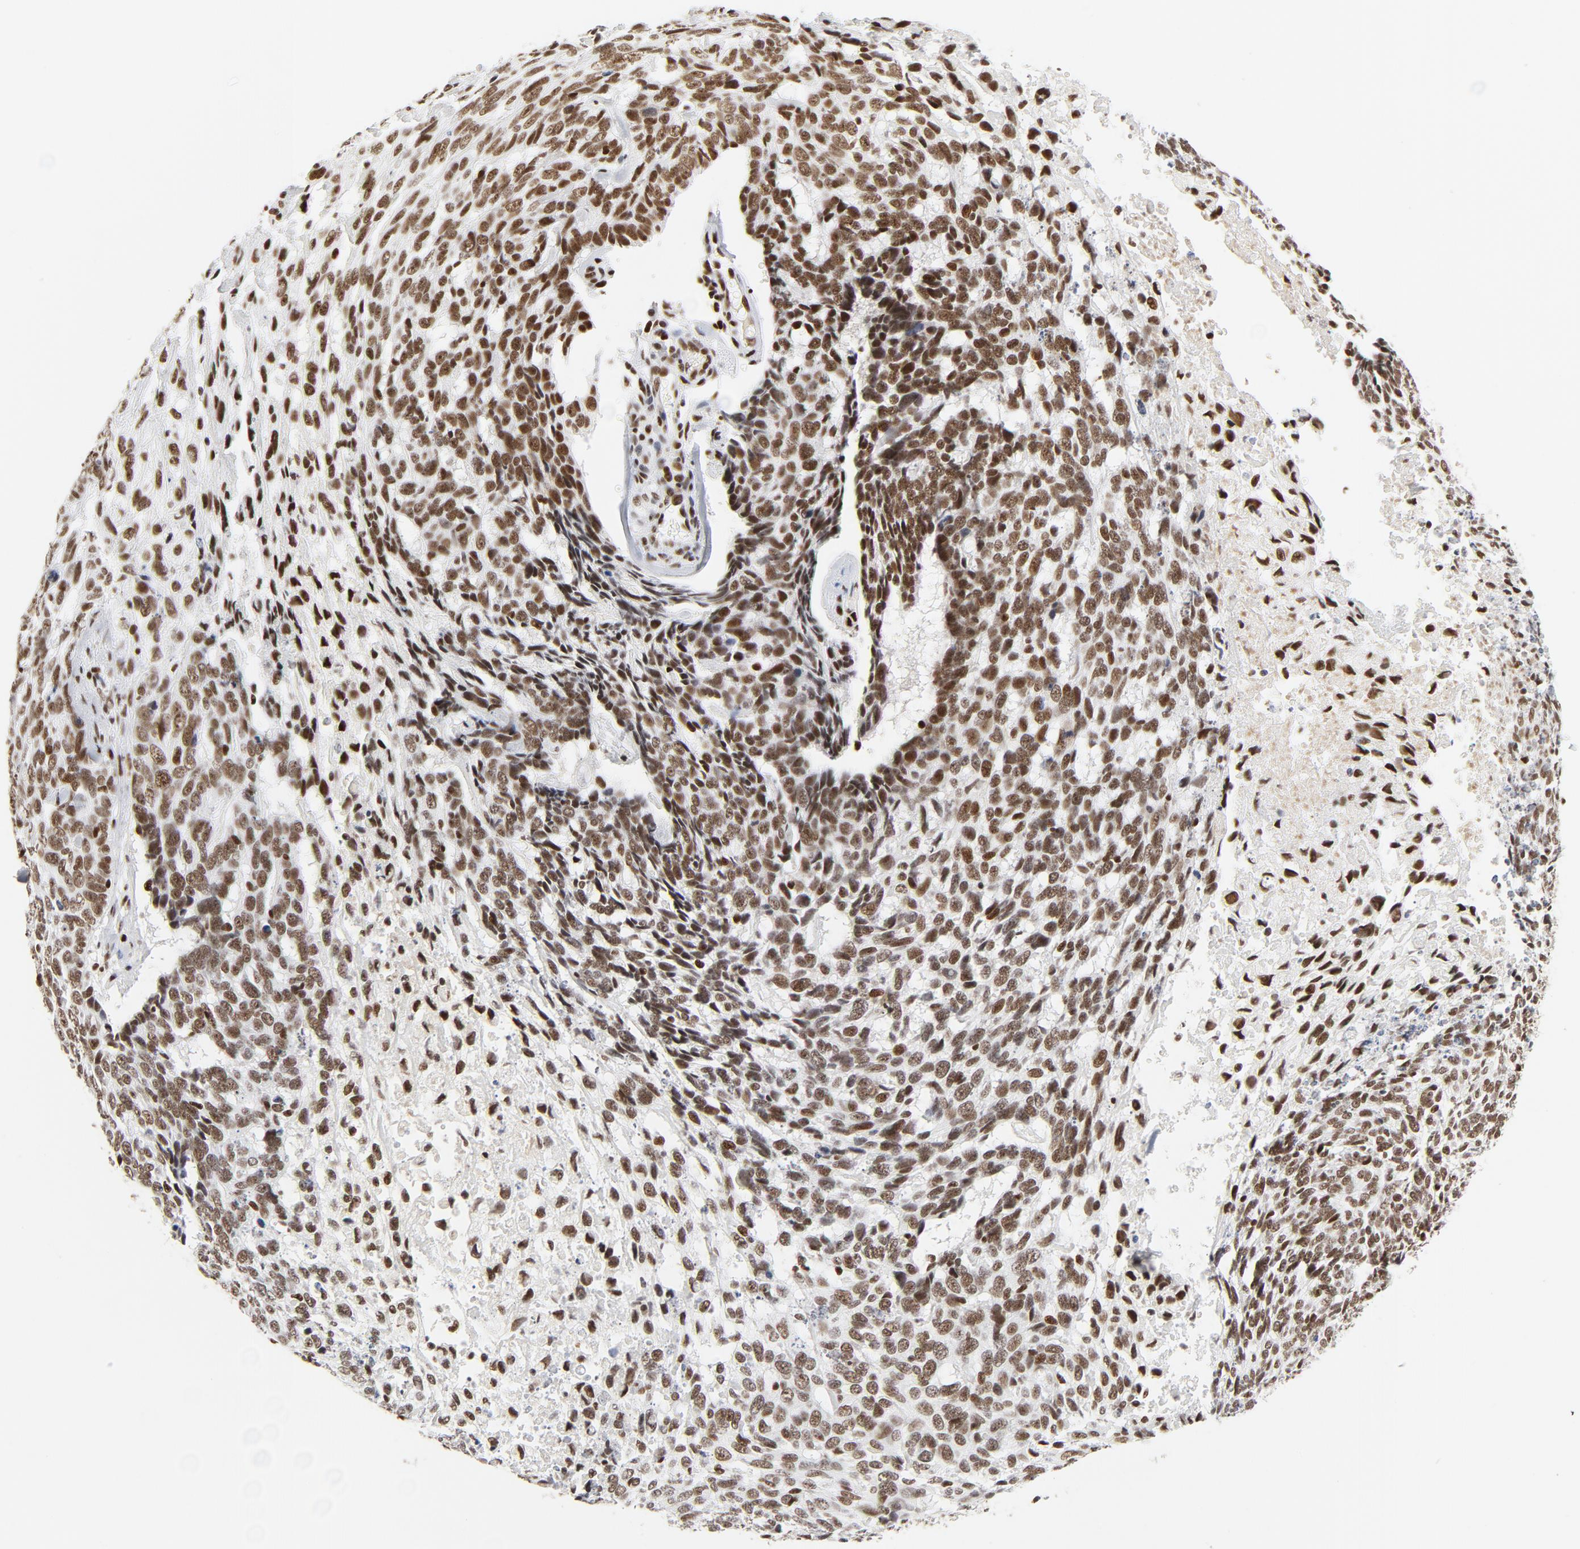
{"staining": {"intensity": "moderate", "quantity": ">75%", "location": "nuclear"}, "tissue": "skin cancer", "cell_type": "Tumor cells", "image_type": "cancer", "snomed": [{"axis": "morphology", "description": "Basal cell carcinoma"}, {"axis": "topography", "description": "Skin"}], "caption": "IHC (DAB) staining of human skin cancer (basal cell carcinoma) shows moderate nuclear protein expression in approximately >75% of tumor cells.", "gene": "GTF2H1", "patient": {"sex": "male", "age": 72}}